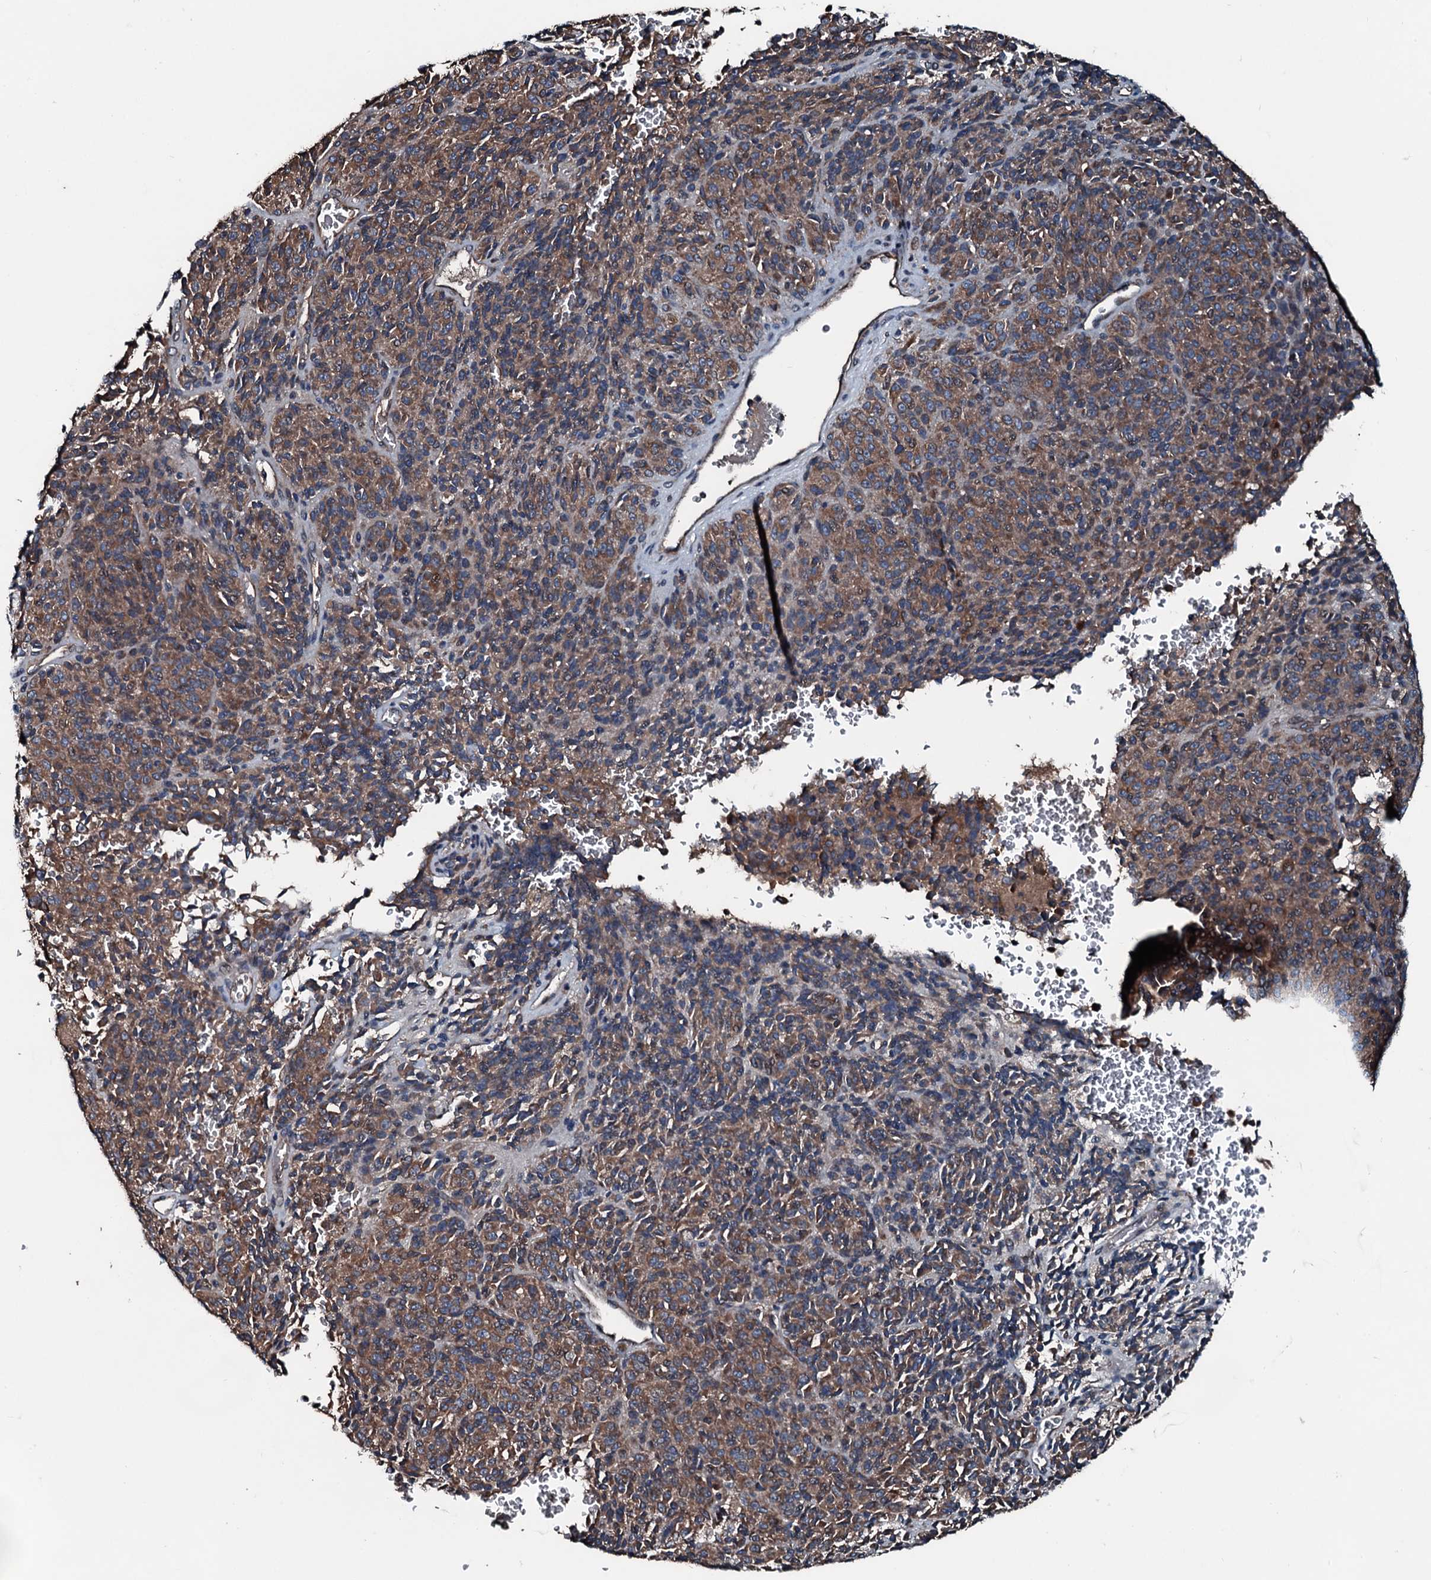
{"staining": {"intensity": "moderate", "quantity": ">75%", "location": "cytoplasmic/membranous"}, "tissue": "melanoma", "cell_type": "Tumor cells", "image_type": "cancer", "snomed": [{"axis": "morphology", "description": "Malignant melanoma, Metastatic site"}, {"axis": "topography", "description": "Brain"}], "caption": "The image exhibits a brown stain indicating the presence of a protein in the cytoplasmic/membranous of tumor cells in malignant melanoma (metastatic site).", "gene": "AARS1", "patient": {"sex": "female", "age": 56}}